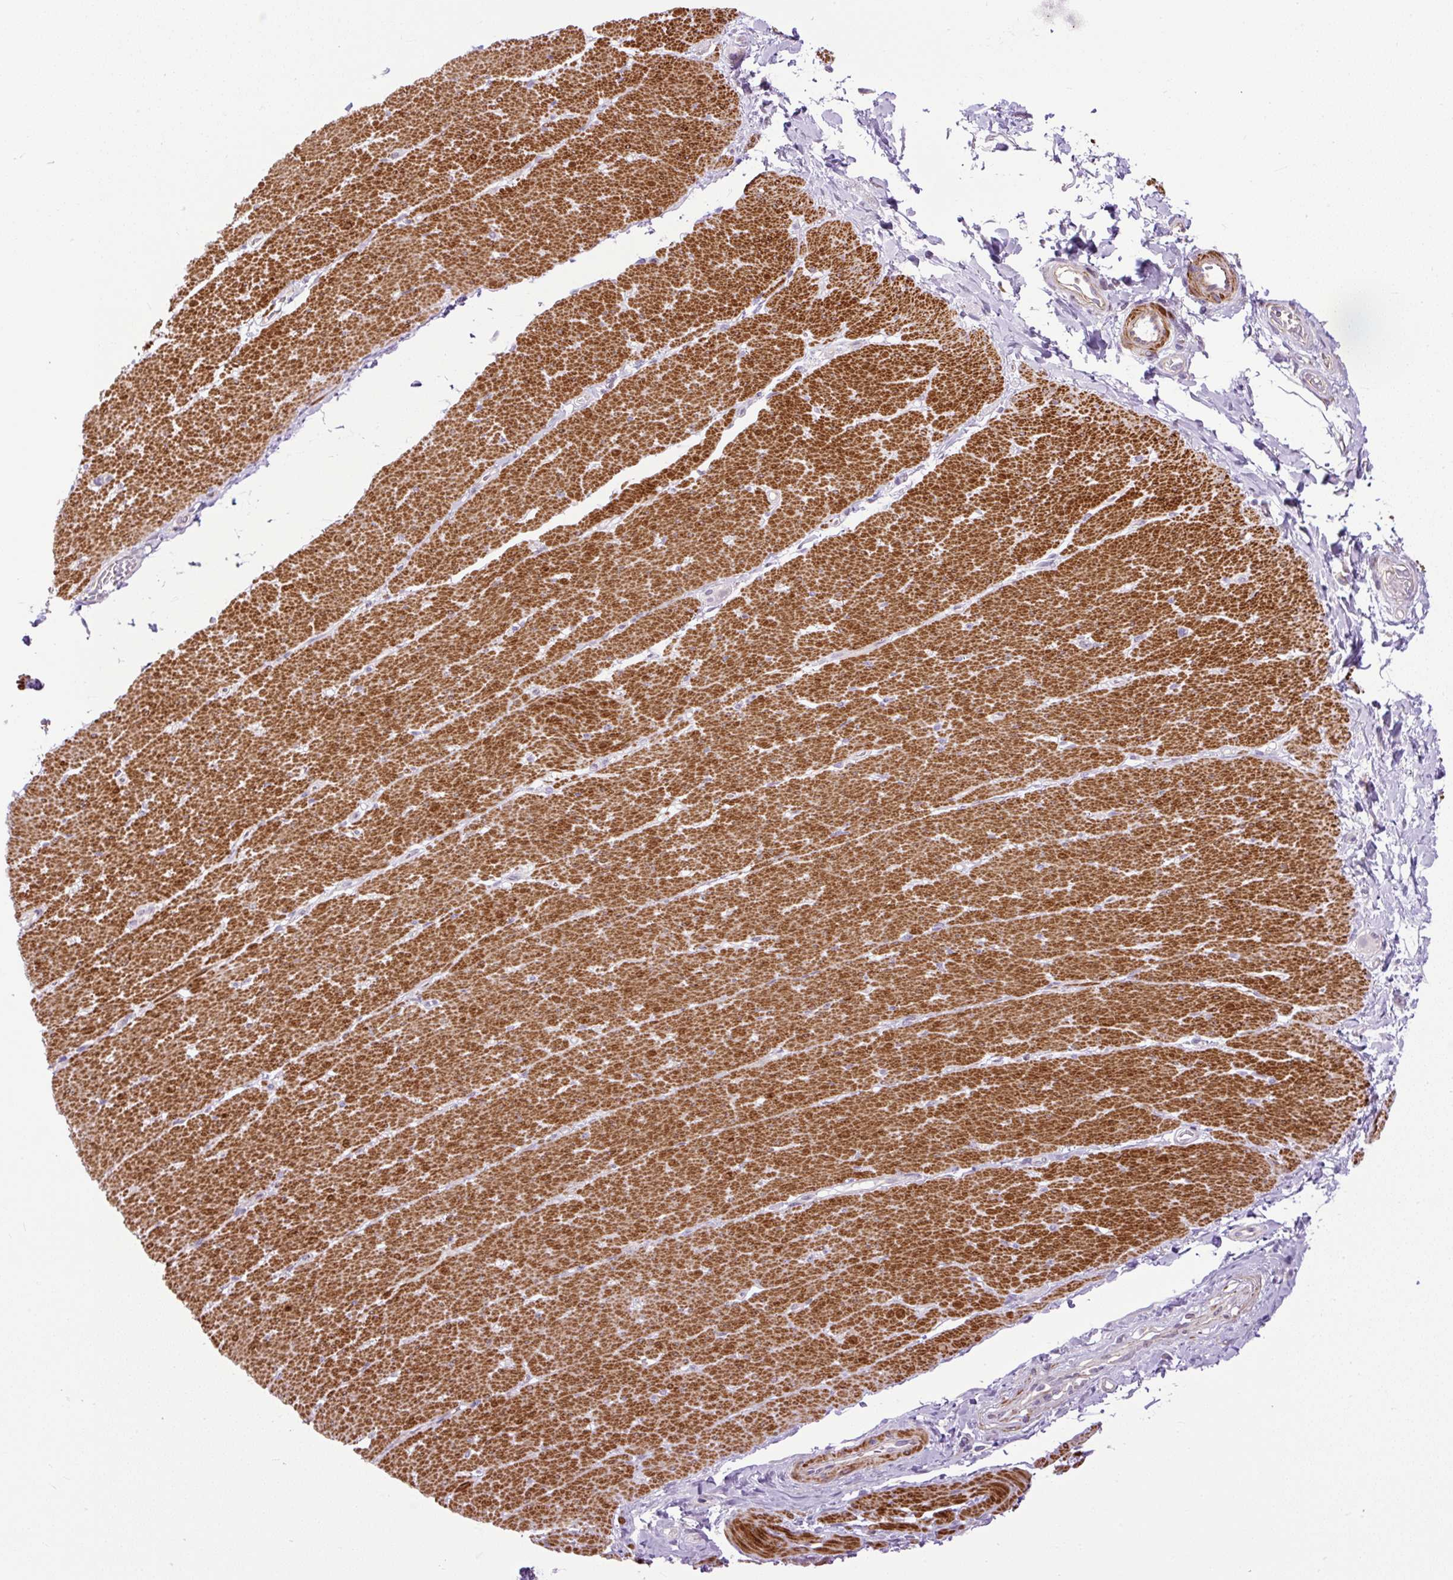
{"staining": {"intensity": "strong", "quantity": ">75%", "location": "cytoplasmic/membranous"}, "tissue": "smooth muscle", "cell_type": "Smooth muscle cells", "image_type": "normal", "snomed": [{"axis": "morphology", "description": "Normal tissue, NOS"}, {"axis": "topography", "description": "Smooth muscle"}, {"axis": "topography", "description": "Rectum"}], "caption": "Protein staining shows strong cytoplasmic/membranous positivity in about >75% of smooth muscle cells in unremarkable smooth muscle.", "gene": "ZNF197", "patient": {"sex": "male", "age": 53}}